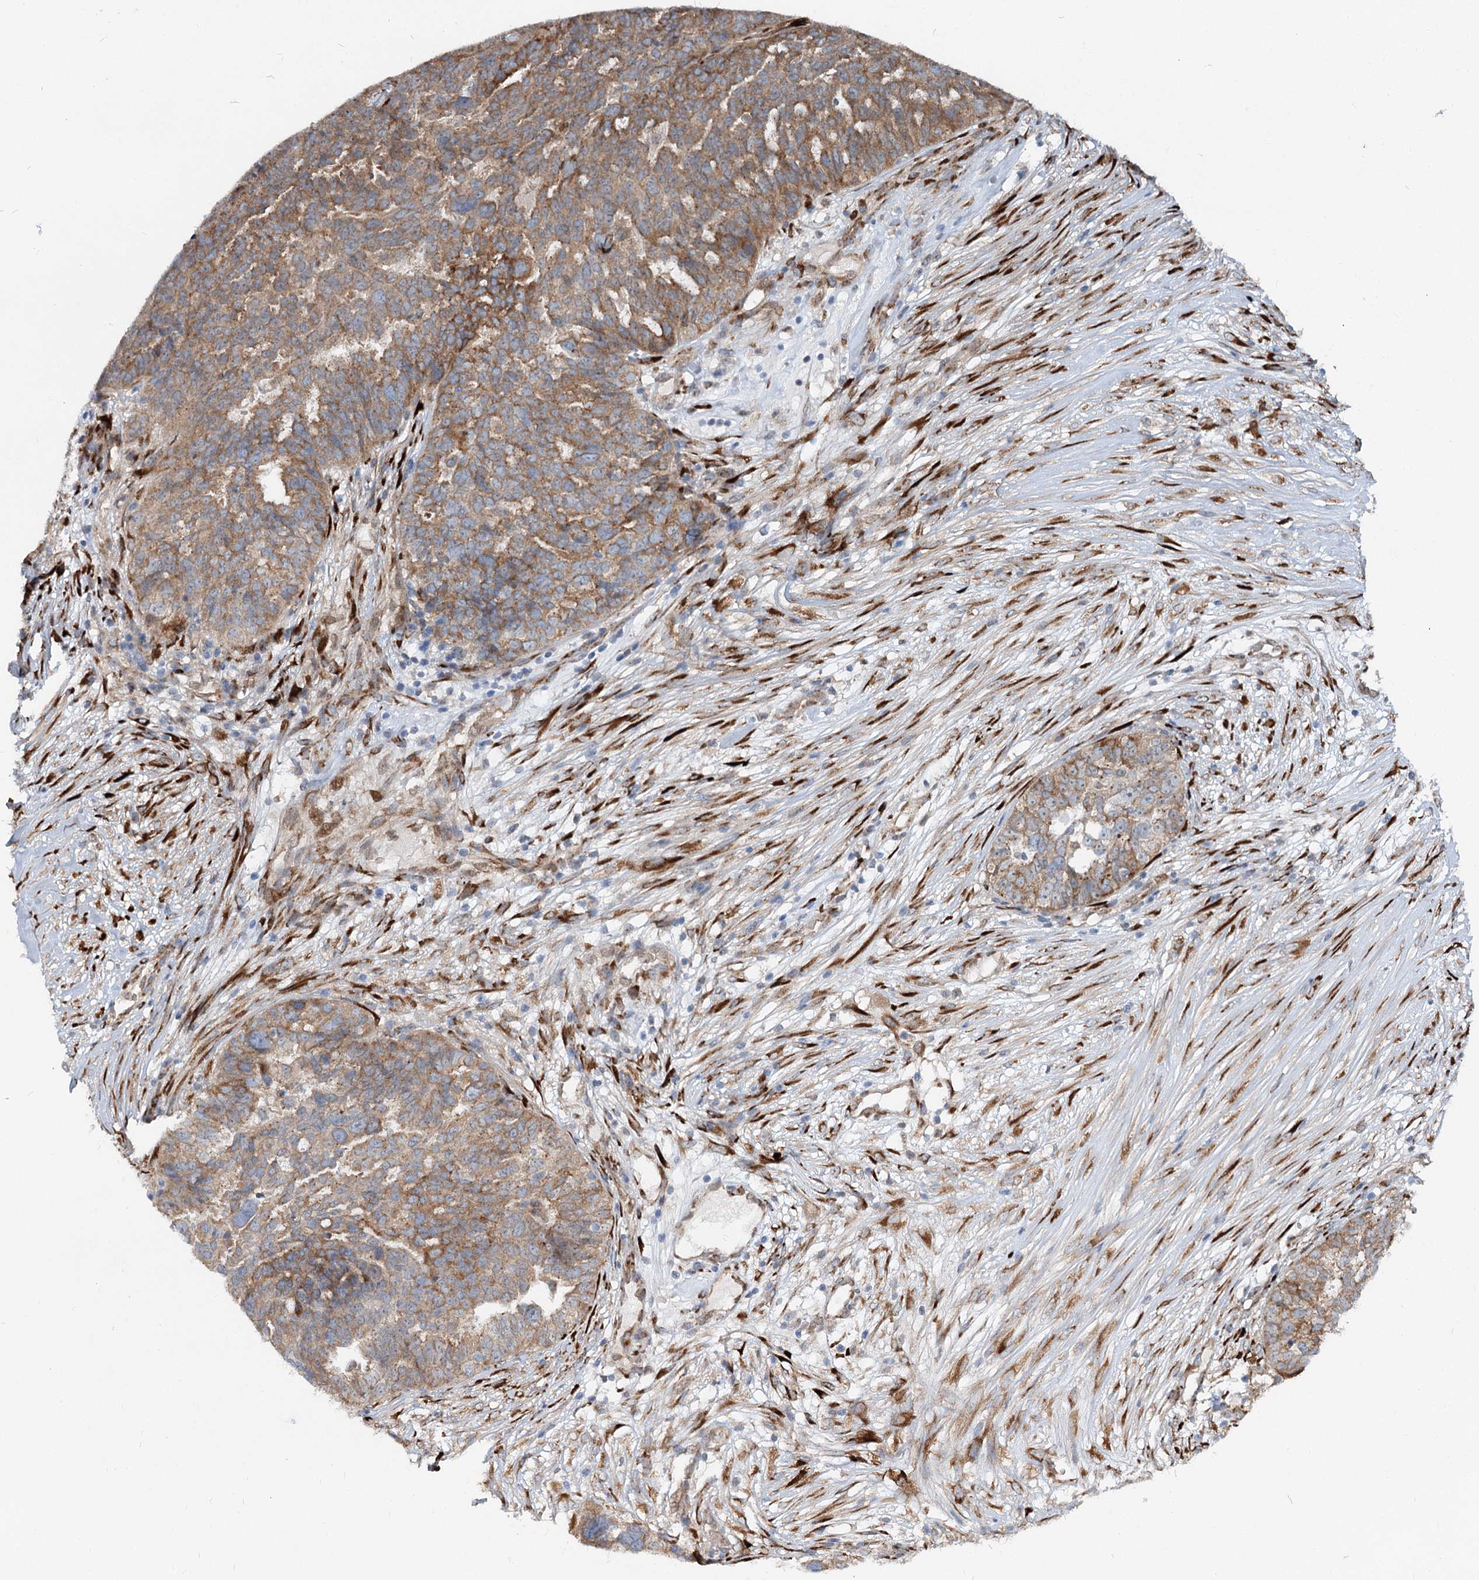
{"staining": {"intensity": "moderate", "quantity": ">75%", "location": "cytoplasmic/membranous"}, "tissue": "ovarian cancer", "cell_type": "Tumor cells", "image_type": "cancer", "snomed": [{"axis": "morphology", "description": "Cystadenocarcinoma, serous, NOS"}, {"axis": "topography", "description": "Ovary"}], "caption": "Immunohistochemistry (IHC) histopathology image of human serous cystadenocarcinoma (ovarian) stained for a protein (brown), which demonstrates medium levels of moderate cytoplasmic/membranous positivity in about >75% of tumor cells.", "gene": "SPART", "patient": {"sex": "female", "age": 59}}